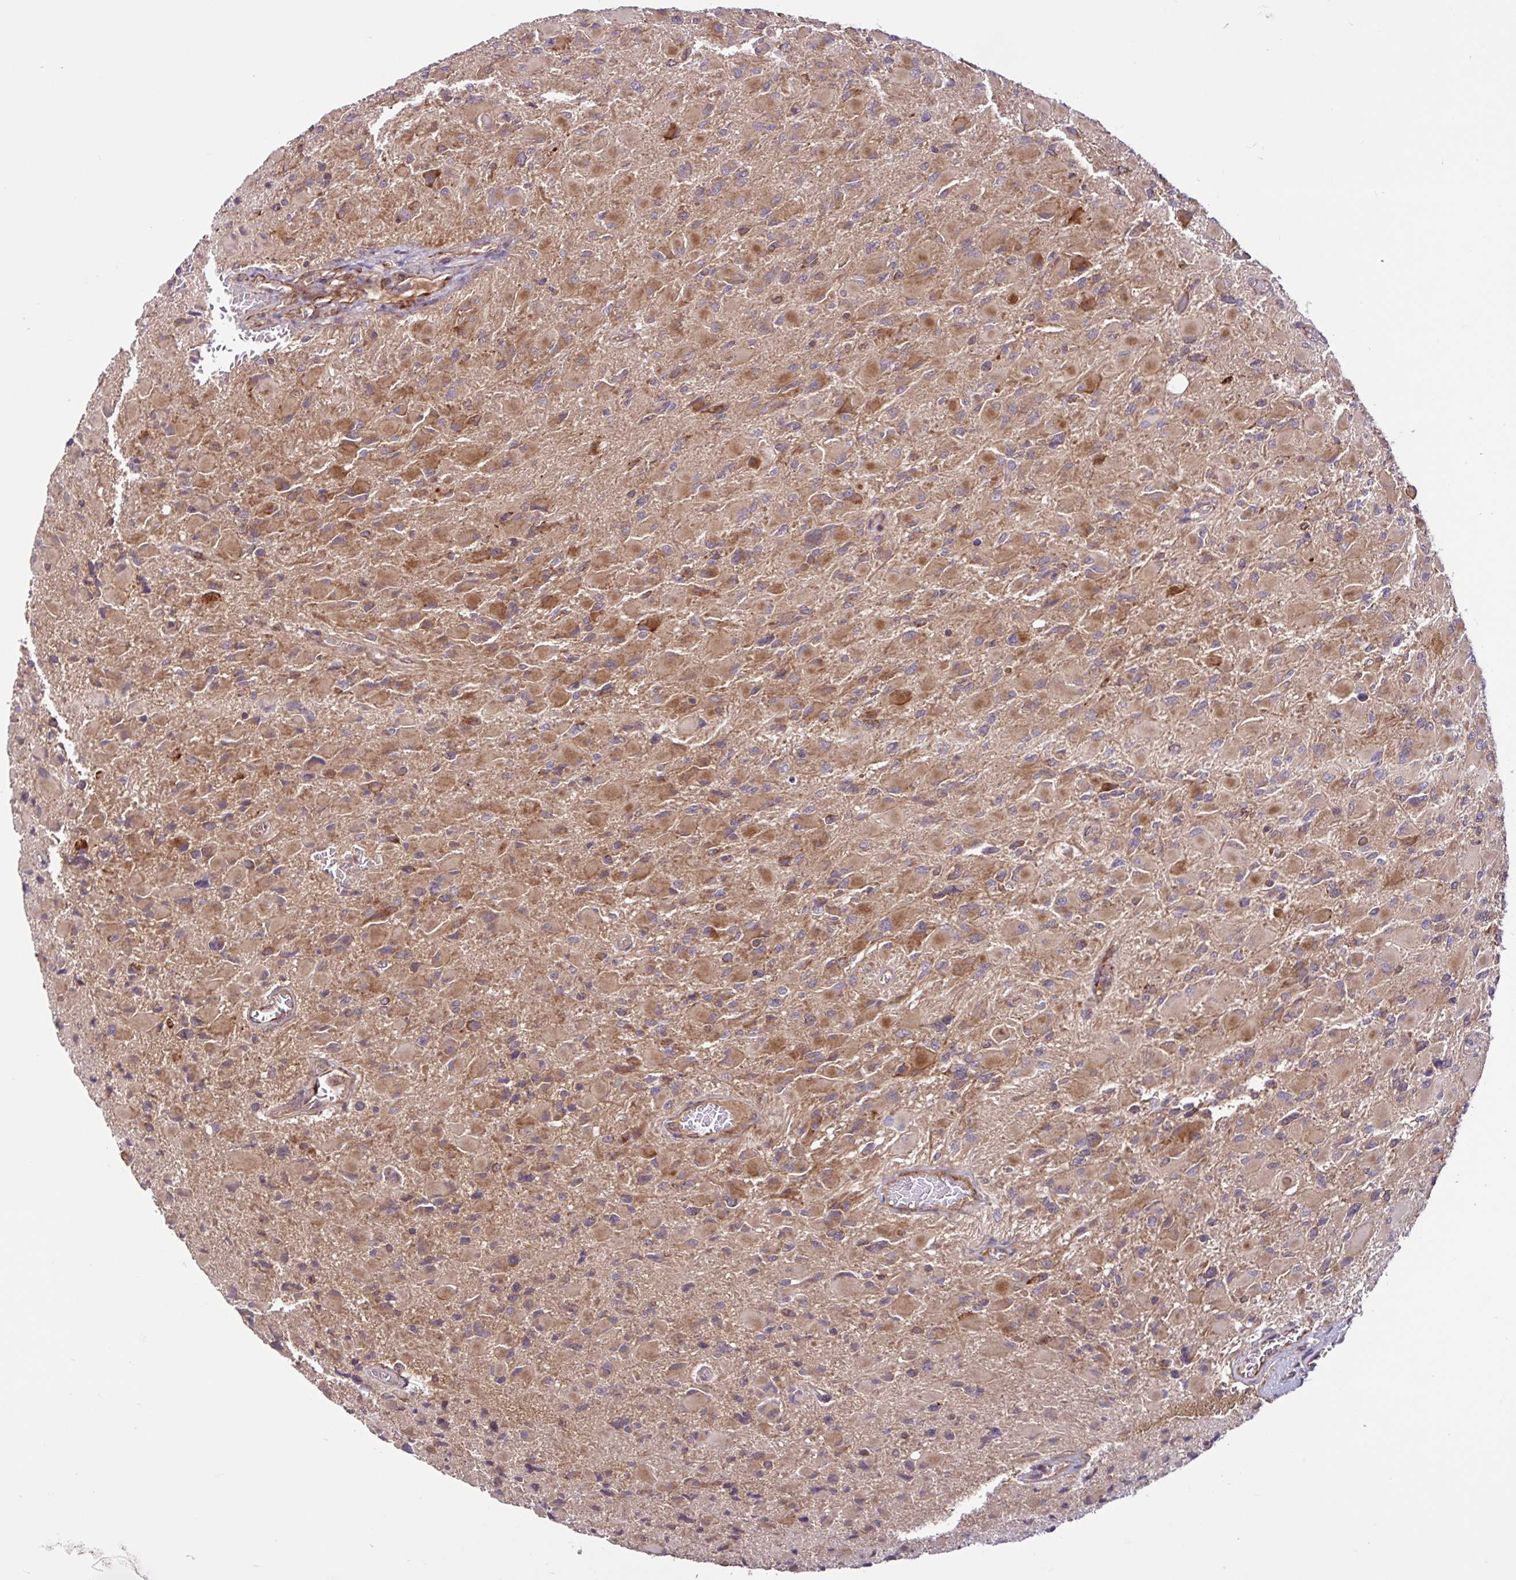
{"staining": {"intensity": "moderate", "quantity": ">75%", "location": "cytoplasmic/membranous"}, "tissue": "glioma", "cell_type": "Tumor cells", "image_type": "cancer", "snomed": [{"axis": "morphology", "description": "Glioma, malignant, High grade"}, {"axis": "topography", "description": "Cerebral cortex"}], "caption": "A brown stain highlights moderate cytoplasmic/membranous expression of a protein in human glioma tumor cells.", "gene": "NTPCR", "patient": {"sex": "female", "age": 36}}